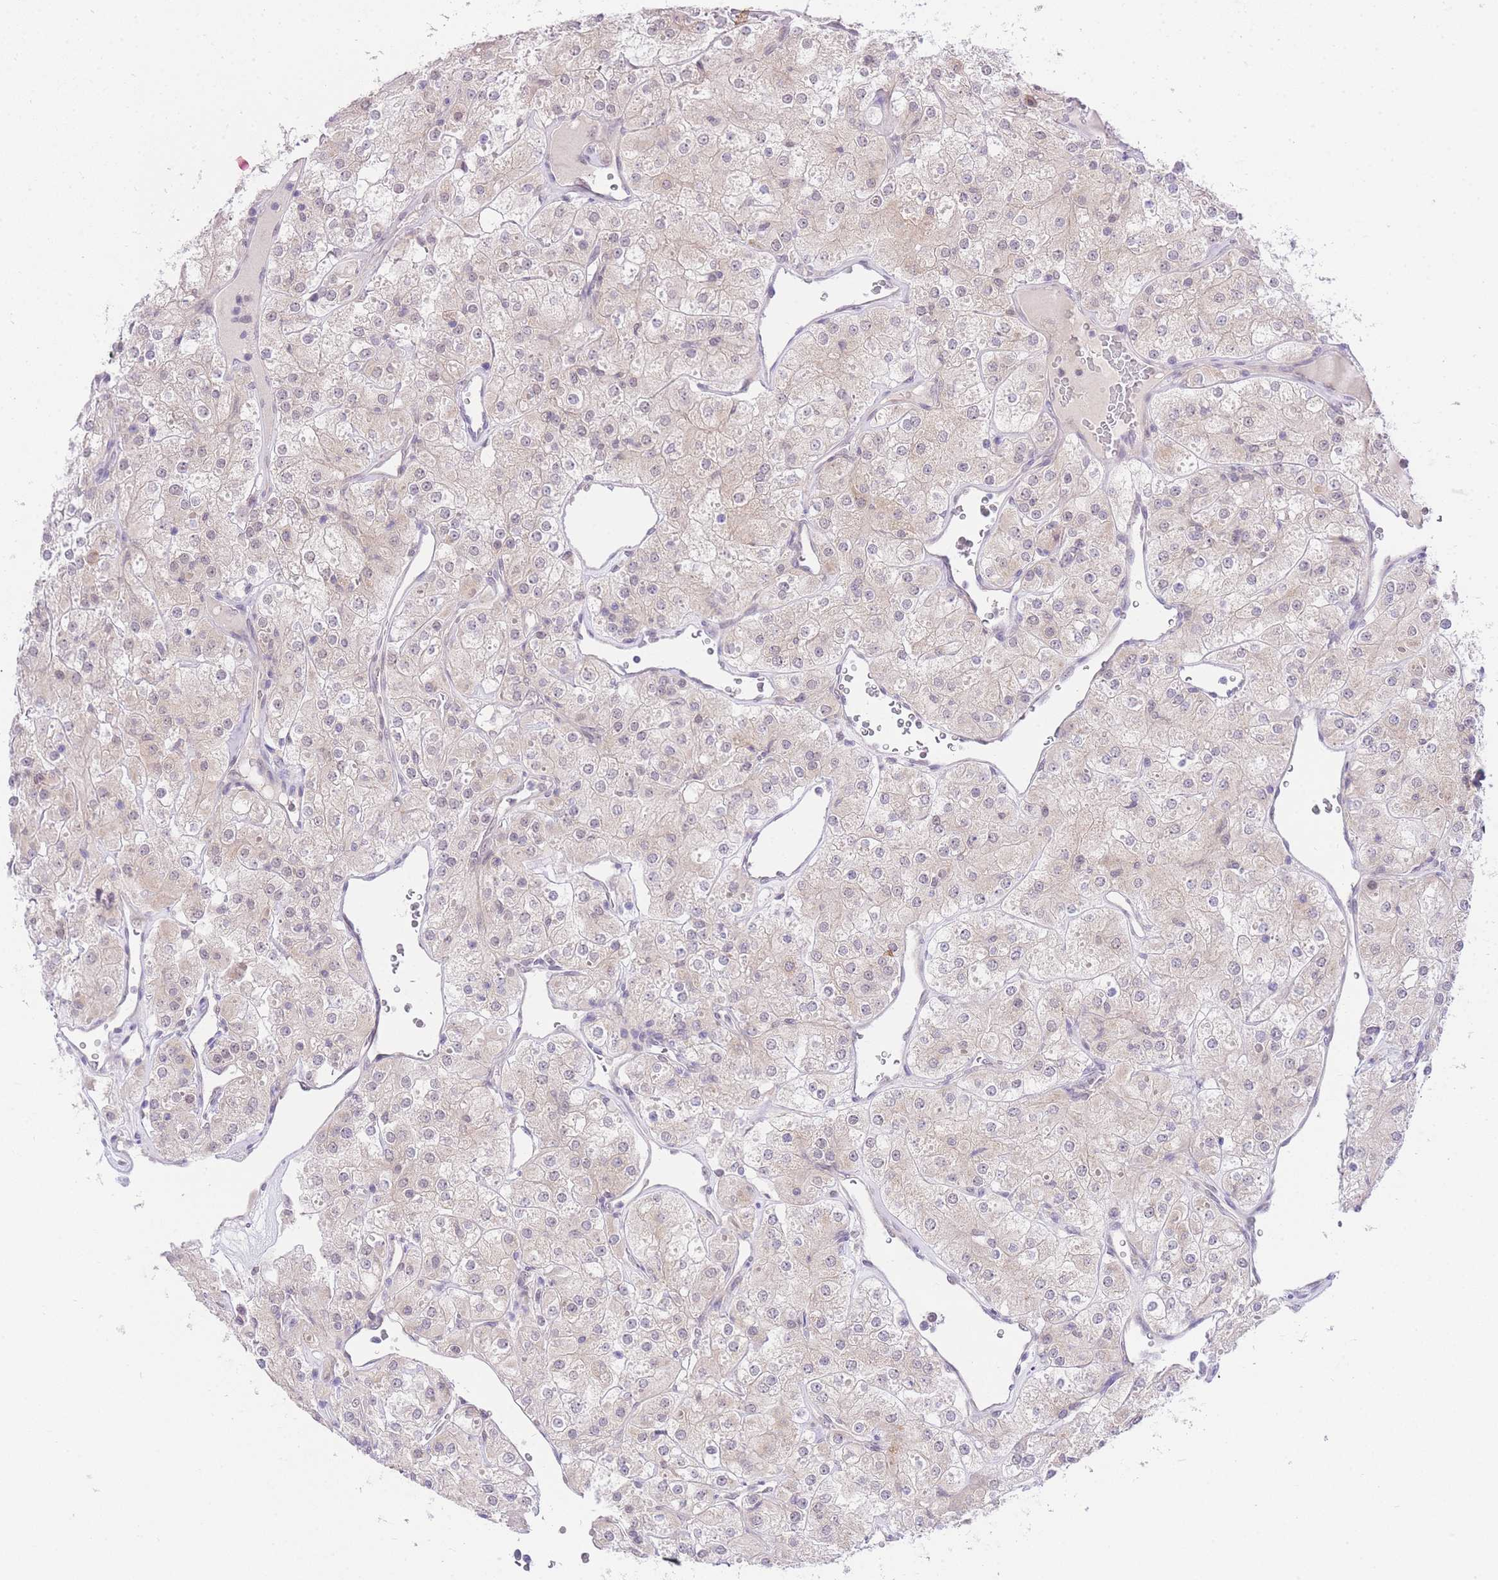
{"staining": {"intensity": "weak", "quantity": "25%-75%", "location": "nuclear"}, "tissue": "renal cancer", "cell_type": "Tumor cells", "image_type": "cancer", "snomed": [{"axis": "morphology", "description": "Adenocarcinoma, NOS"}, {"axis": "topography", "description": "Kidney"}], "caption": "DAB (3,3'-diaminobenzidine) immunohistochemical staining of renal cancer reveals weak nuclear protein expression in about 25%-75% of tumor cells. (Stains: DAB (3,3'-diaminobenzidine) in brown, nuclei in blue, Microscopy: brightfield microscopy at high magnification).", "gene": "UBXN7", "patient": {"sex": "male", "age": 77}}